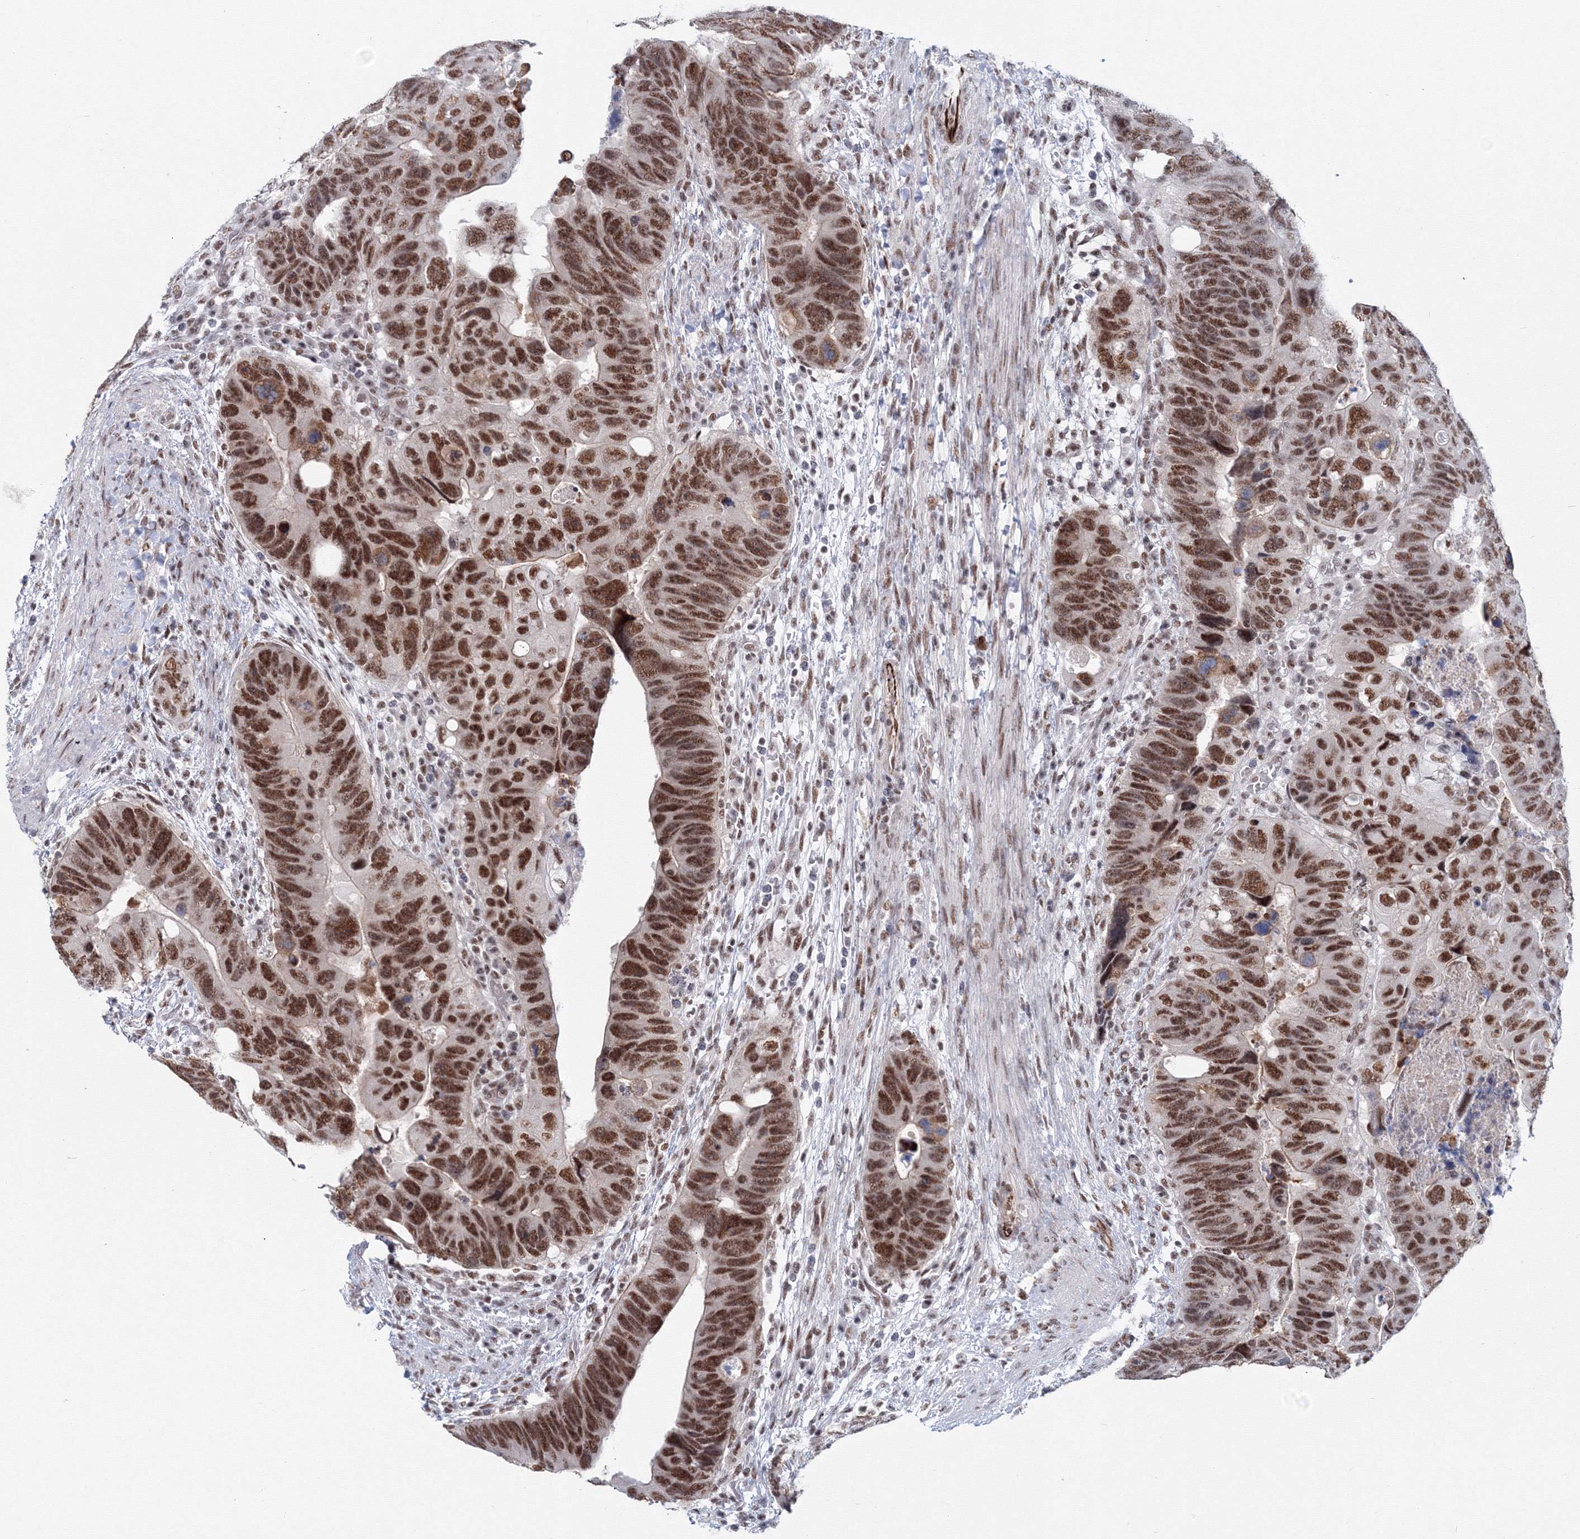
{"staining": {"intensity": "strong", "quantity": ">75%", "location": "nuclear"}, "tissue": "colorectal cancer", "cell_type": "Tumor cells", "image_type": "cancer", "snomed": [{"axis": "morphology", "description": "Adenocarcinoma, NOS"}, {"axis": "topography", "description": "Rectum"}], "caption": "Immunohistochemistry (DAB (3,3'-diaminobenzidine)) staining of colorectal adenocarcinoma exhibits strong nuclear protein positivity in approximately >75% of tumor cells.", "gene": "SF3B6", "patient": {"sex": "male", "age": 59}}